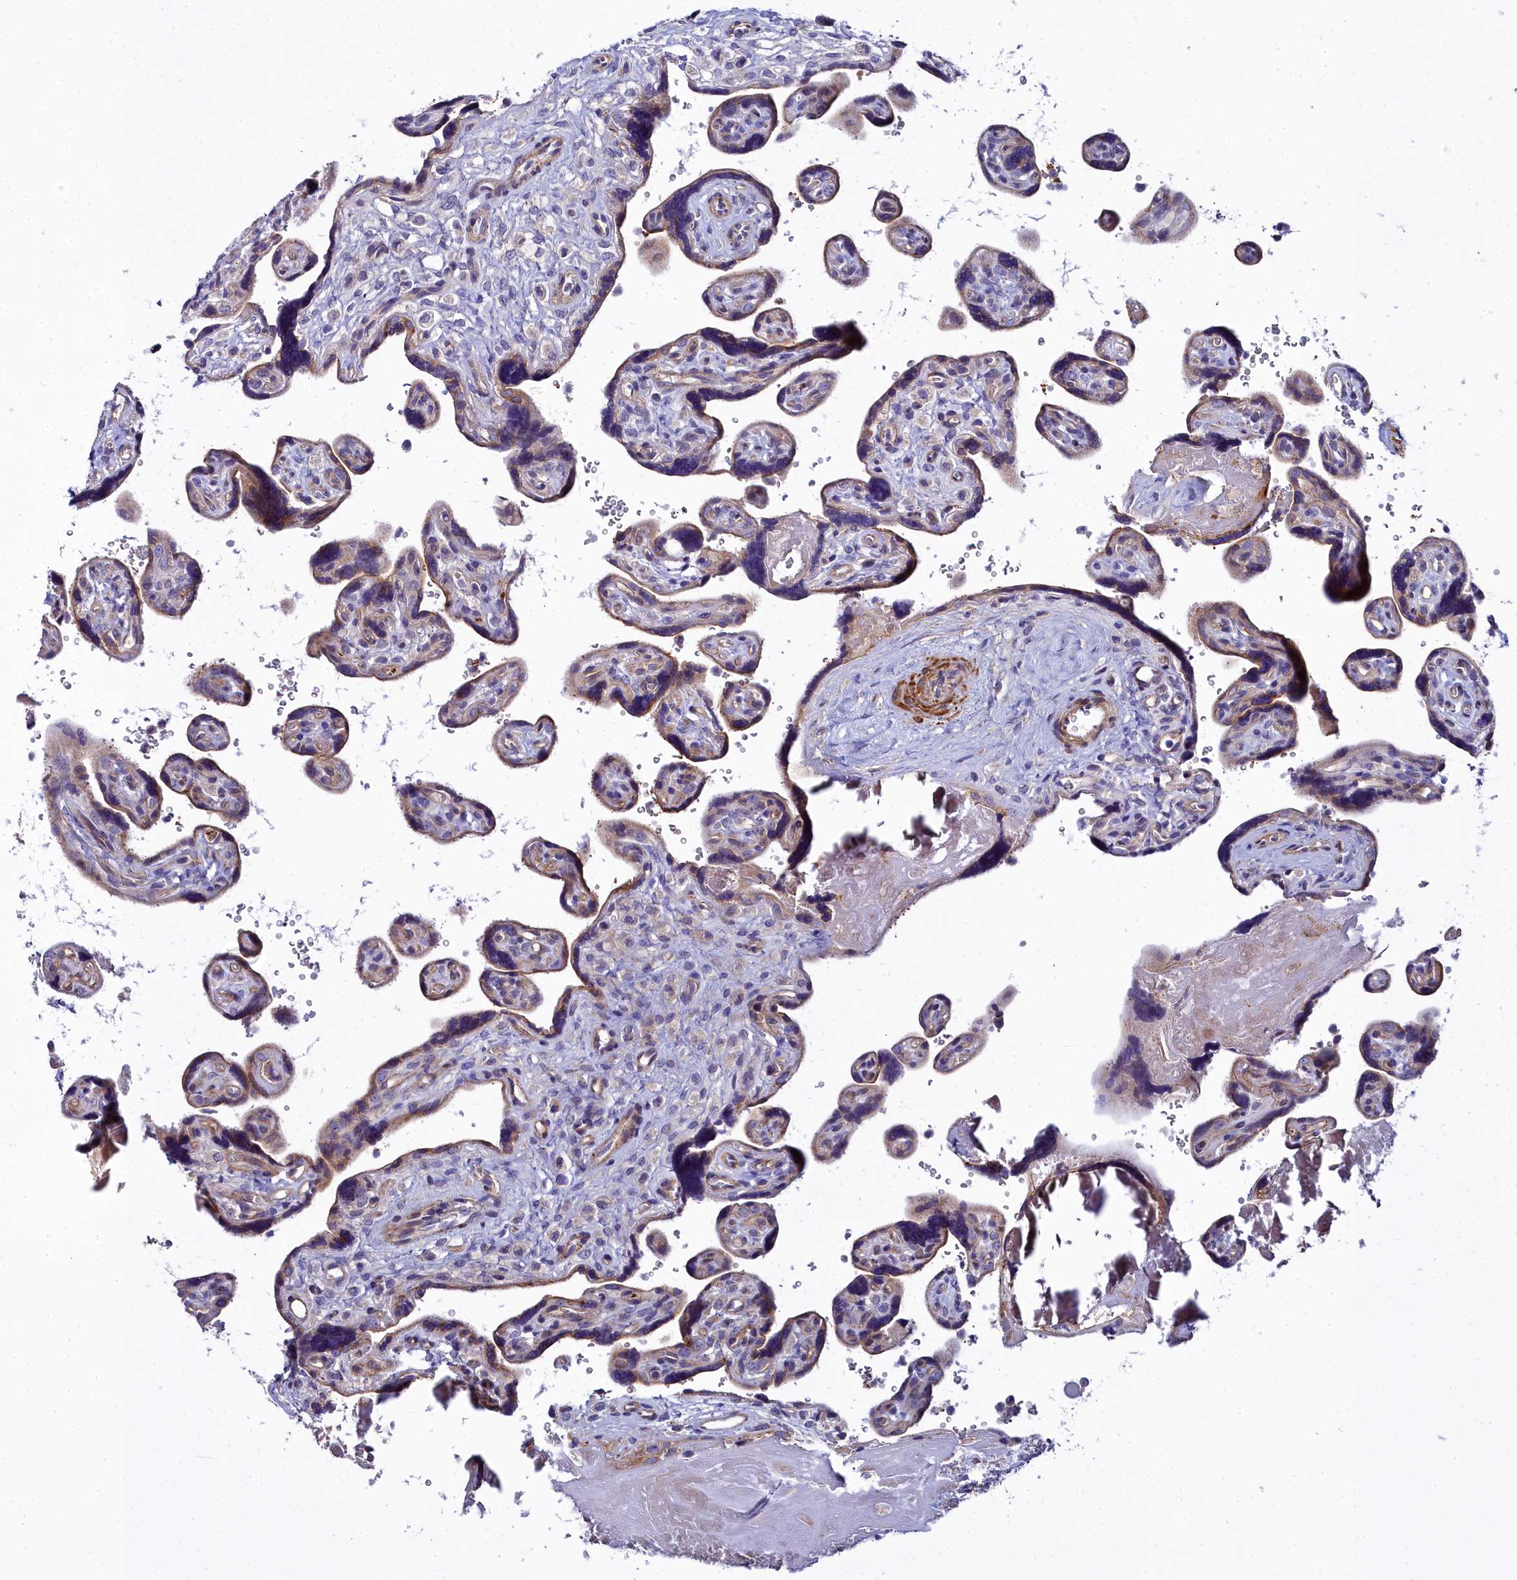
{"staining": {"intensity": "weak", "quantity": "<25%", "location": "cytoplasmic/membranous"}, "tissue": "placenta", "cell_type": "Decidual cells", "image_type": "normal", "snomed": [{"axis": "morphology", "description": "Normal tissue, NOS"}, {"axis": "topography", "description": "Placenta"}], "caption": "Decidual cells show no significant positivity in benign placenta. (IHC, brightfield microscopy, high magnification).", "gene": "FADS3", "patient": {"sex": "female", "age": 39}}